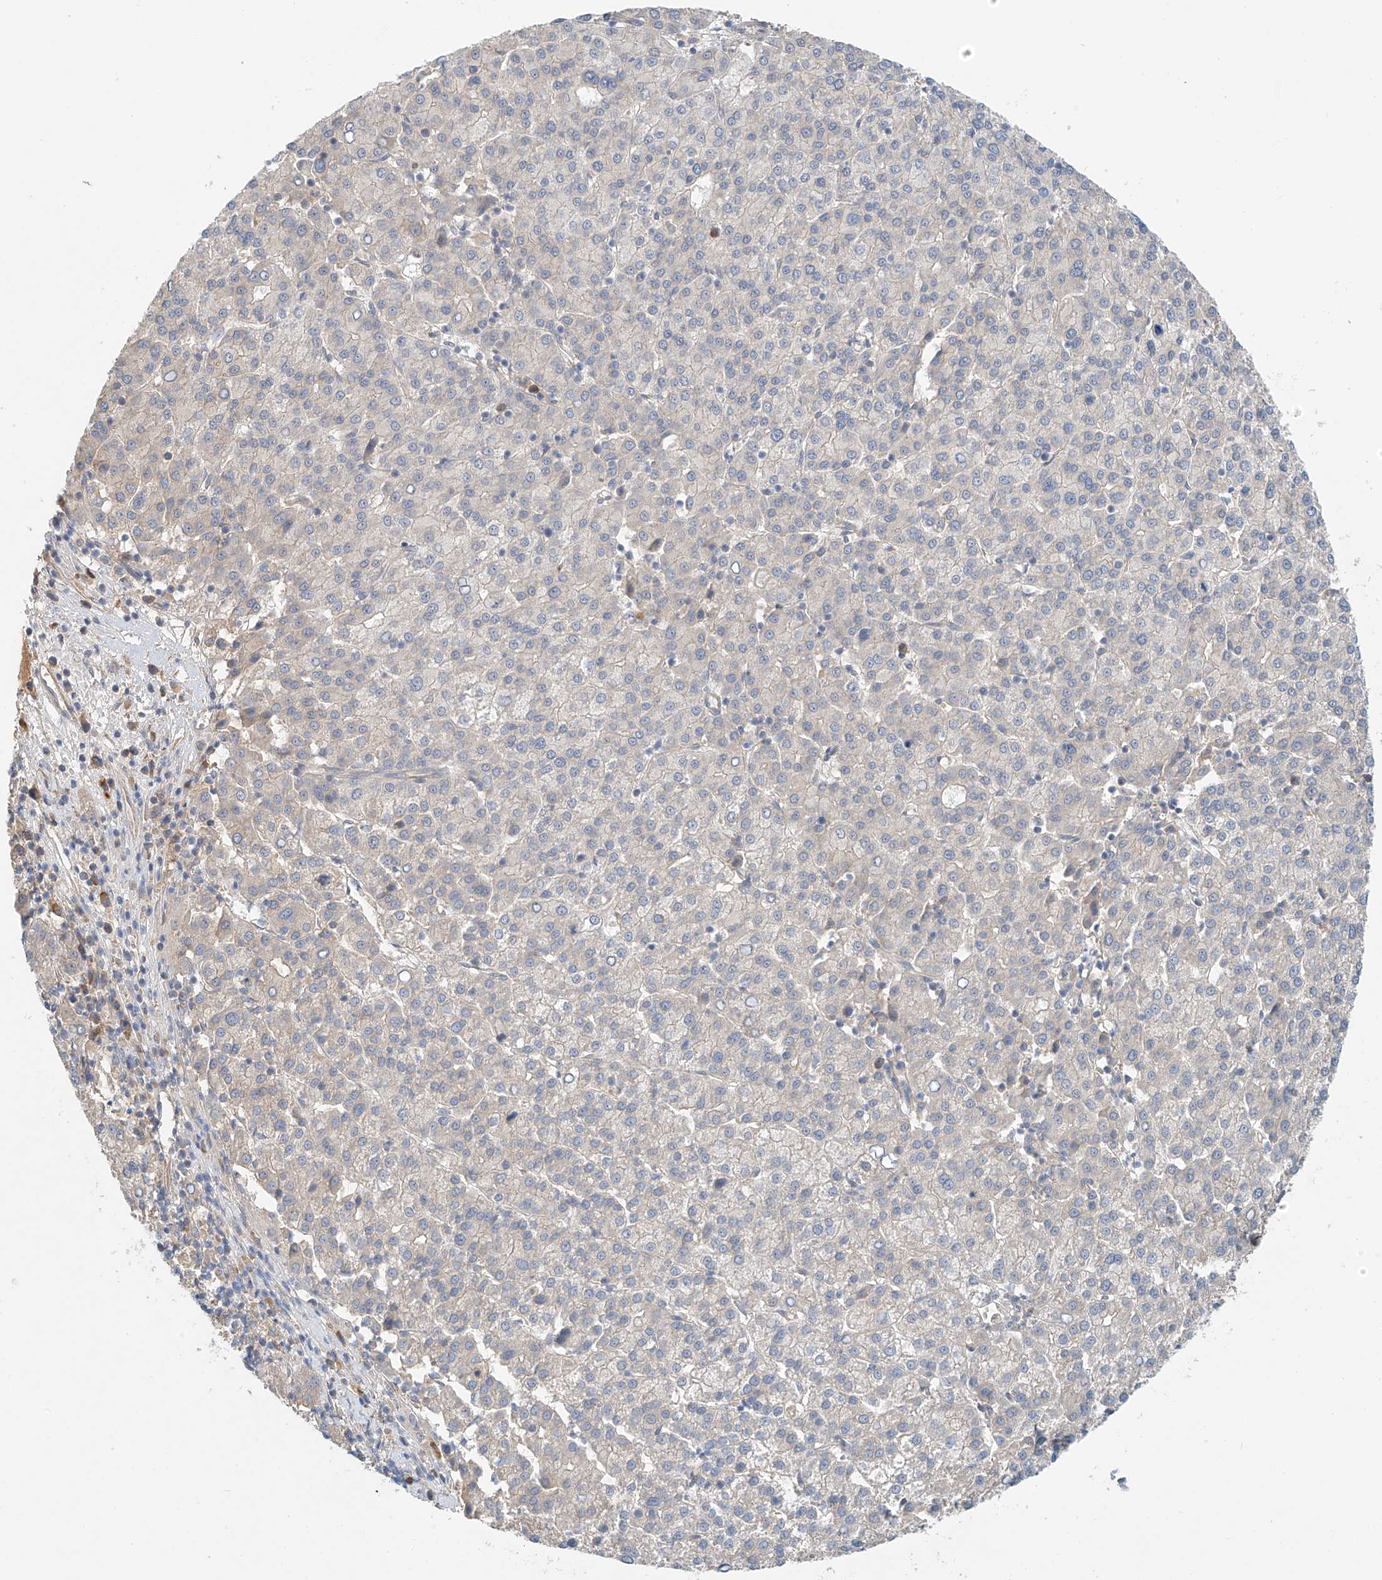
{"staining": {"intensity": "negative", "quantity": "none", "location": "none"}, "tissue": "liver cancer", "cell_type": "Tumor cells", "image_type": "cancer", "snomed": [{"axis": "morphology", "description": "Carcinoma, Hepatocellular, NOS"}, {"axis": "topography", "description": "Liver"}], "caption": "The image exhibits no staining of tumor cells in hepatocellular carcinoma (liver).", "gene": "LYRM9", "patient": {"sex": "female", "age": 58}}